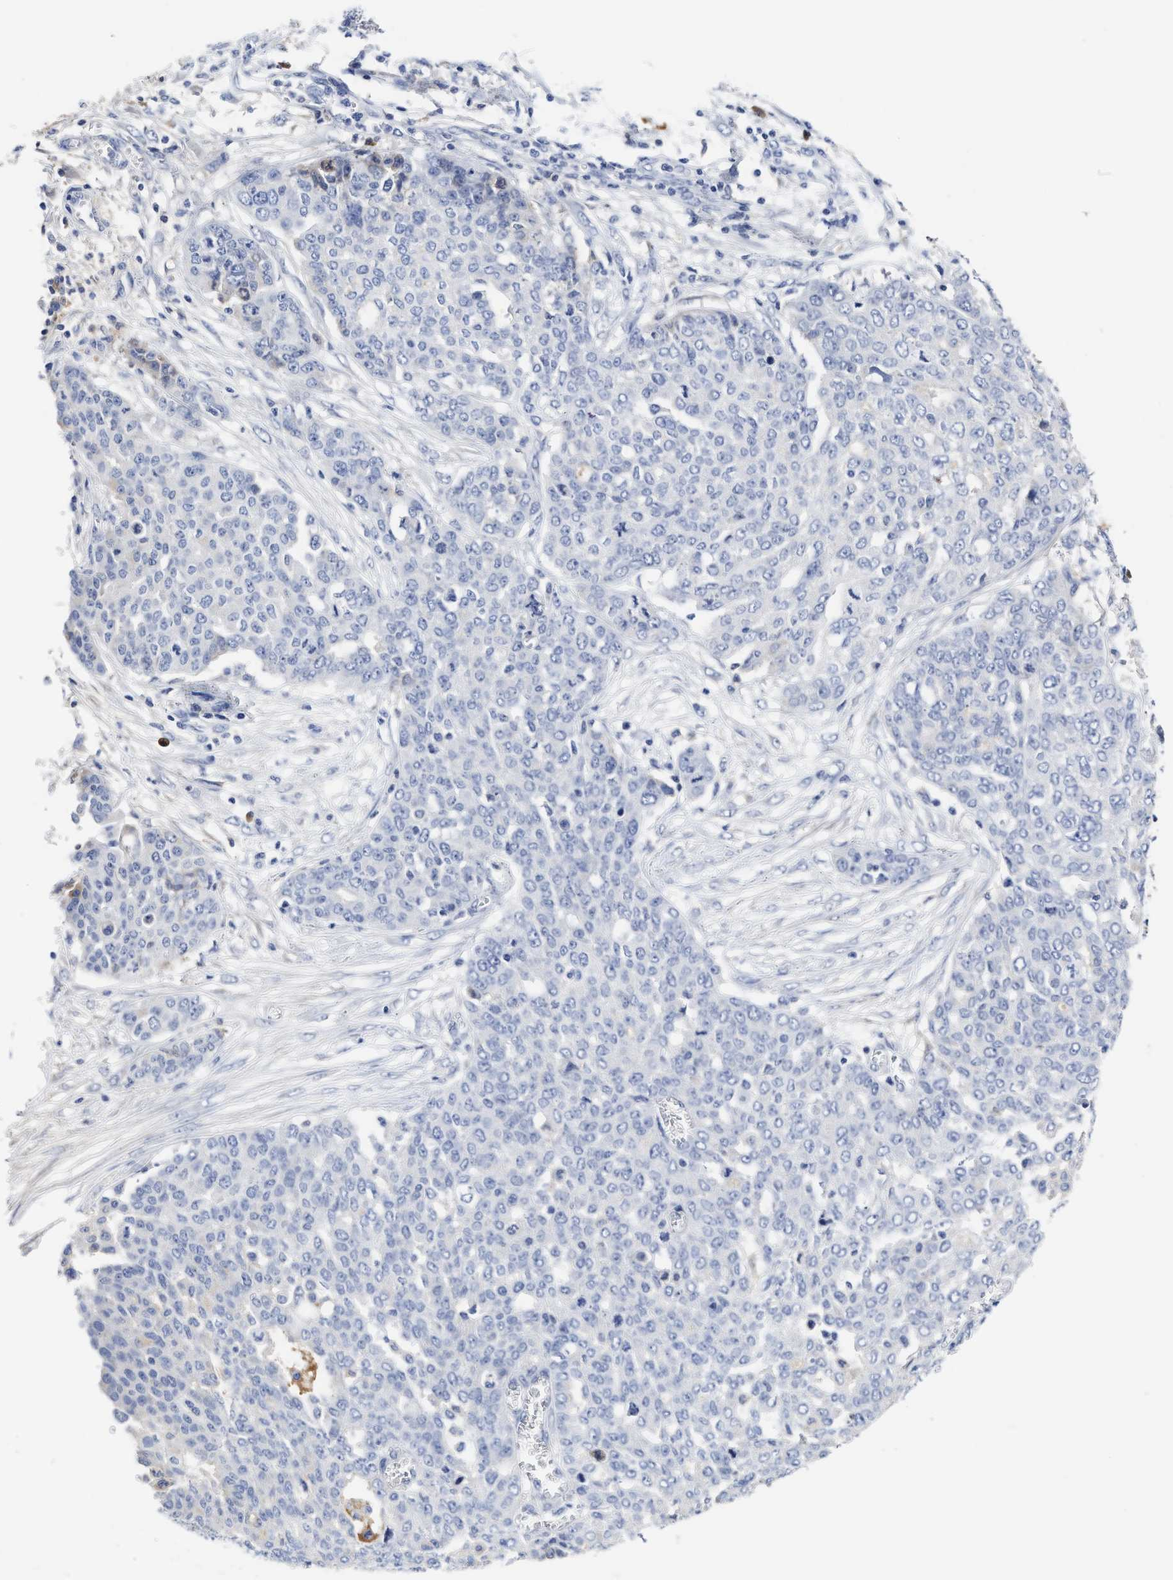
{"staining": {"intensity": "negative", "quantity": "none", "location": "none"}, "tissue": "ovarian cancer", "cell_type": "Tumor cells", "image_type": "cancer", "snomed": [{"axis": "morphology", "description": "Cystadenocarcinoma, serous, NOS"}, {"axis": "topography", "description": "Soft tissue"}, {"axis": "topography", "description": "Ovary"}], "caption": "Tumor cells are negative for protein expression in human ovarian serous cystadenocarcinoma.", "gene": "C2", "patient": {"sex": "female", "age": 57}}